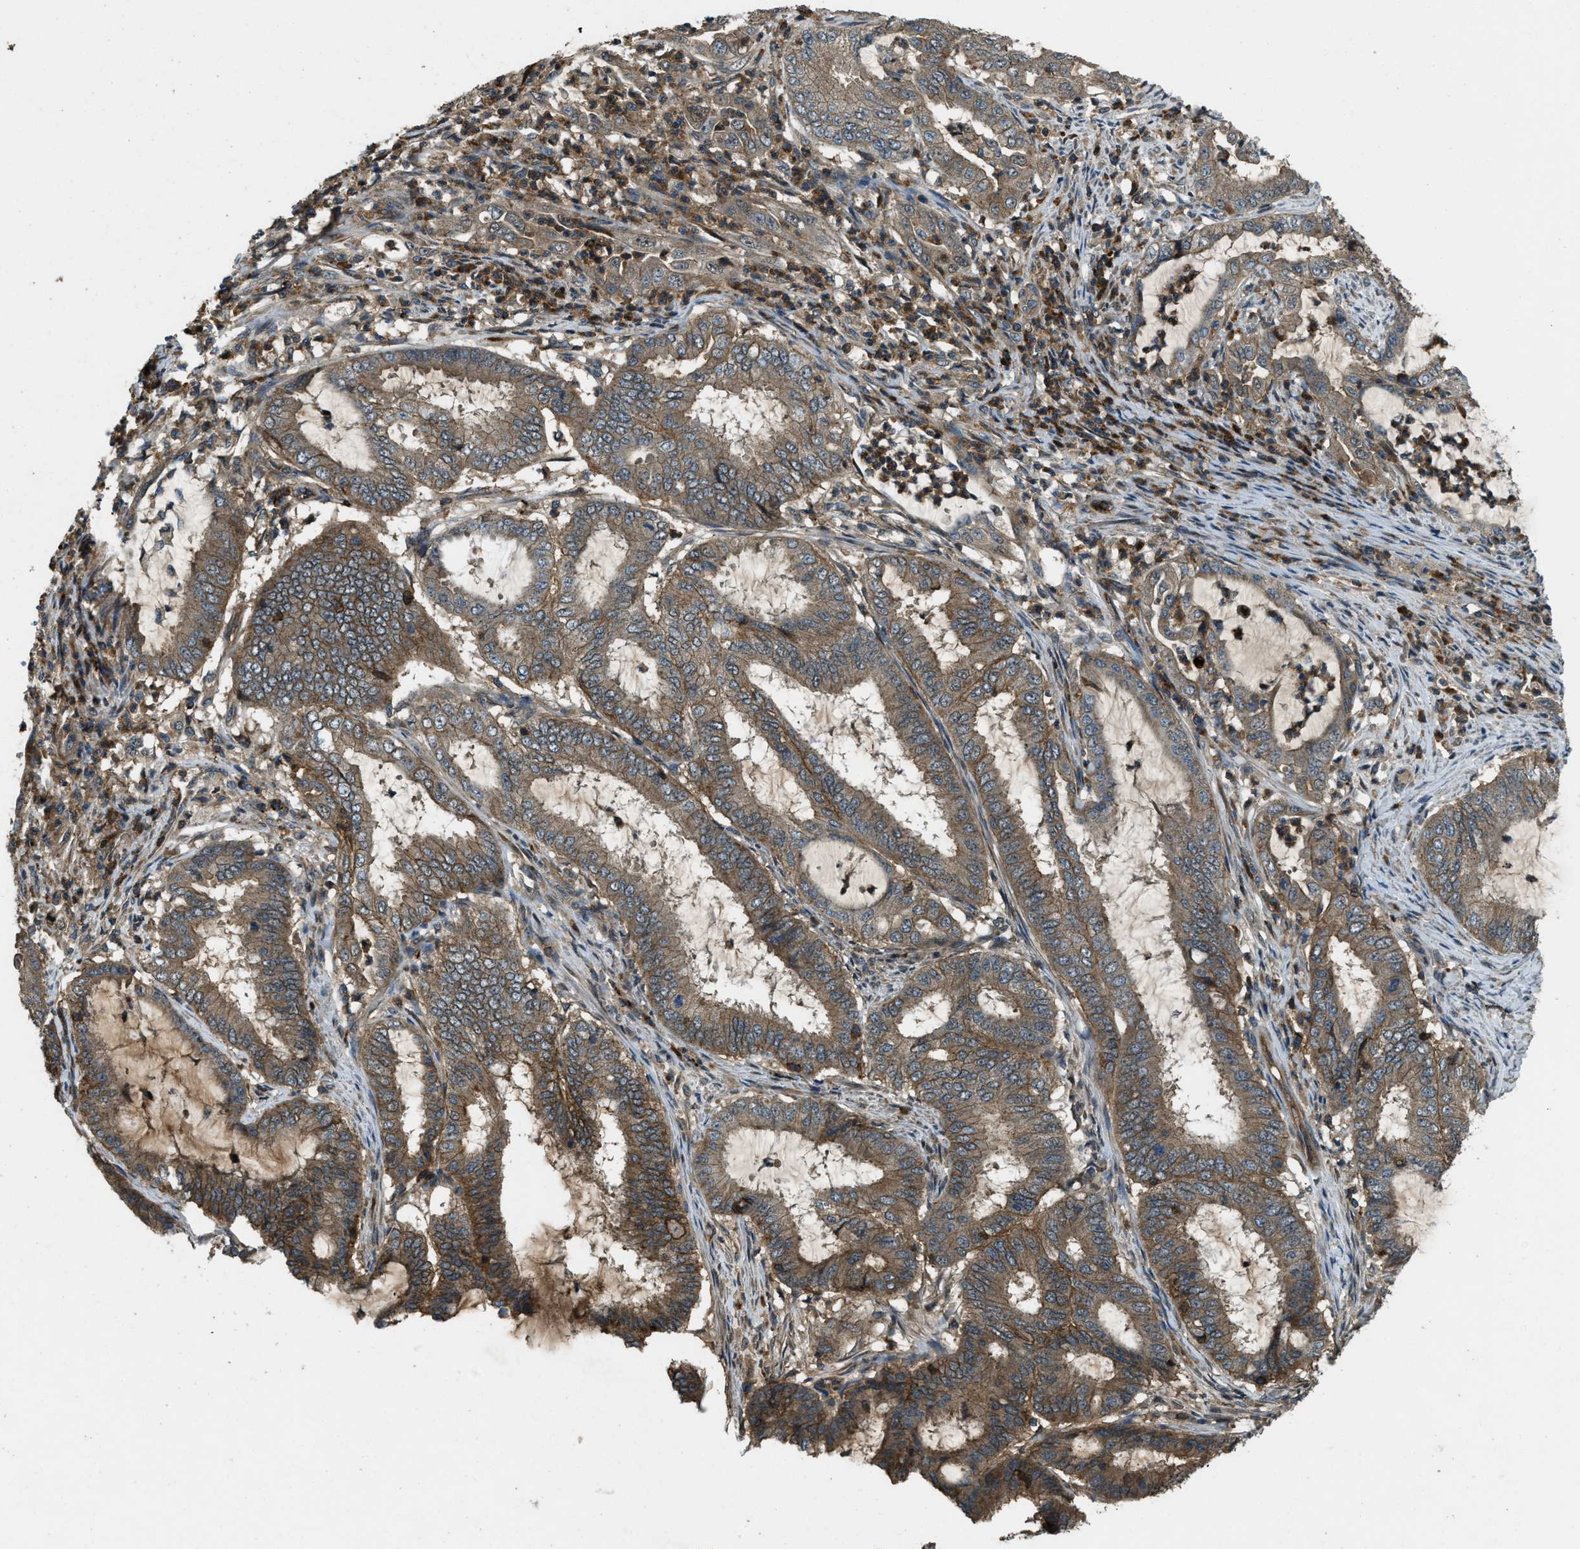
{"staining": {"intensity": "moderate", "quantity": ">75%", "location": "cytoplasmic/membranous"}, "tissue": "endometrial cancer", "cell_type": "Tumor cells", "image_type": "cancer", "snomed": [{"axis": "morphology", "description": "Adenocarcinoma, NOS"}, {"axis": "topography", "description": "Endometrium"}], "caption": "Immunohistochemical staining of endometrial cancer displays moderate cytoplasmic/membranous protein positivity in about >75% of tumor cells.", "gene": "ATP8B1", "patient": {"sex": "female", "age": 51}}